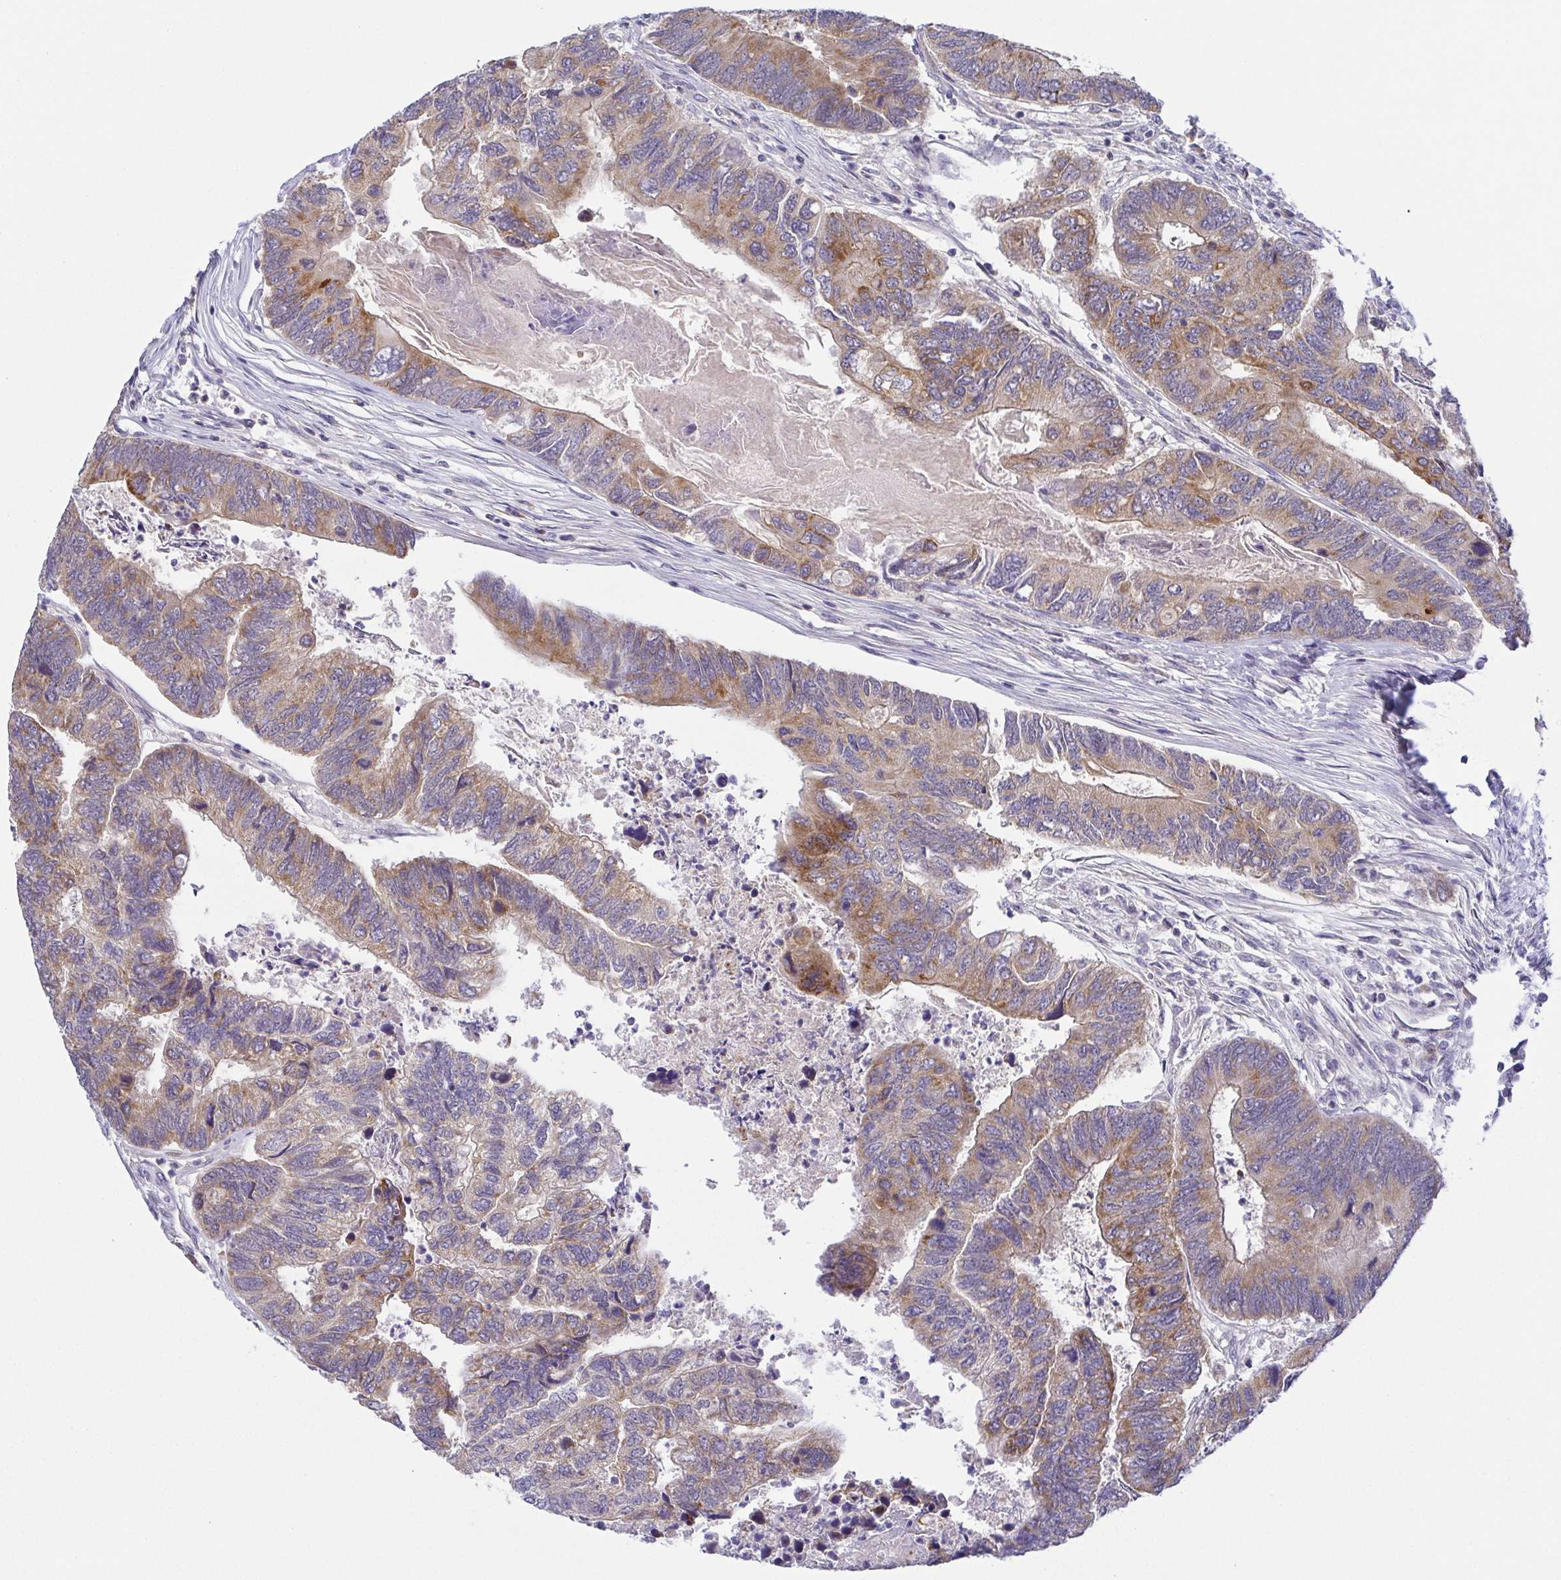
{"staining": {"intensity": "moderate", "quantity": "25%-75%", "location": "cytoplasmic/membranous"}, "tissue": "colorectal cancer", "cell_type": "Tumor cells", "image_type": "cancer", "snomed": [{"axis": "morphology", "description": "Adenocarcinoma, NOS"}, {"axis": "topography", "description": "Colon"}], "caption": "Moderate cytoplasmic/membranous staining is appreciated in approximately 25%-75% of tumor cells in colorectal cancer (adenocarcinoma).", "gene": "BCL2L1", "patient": {"sex": "female", "age": 67}}